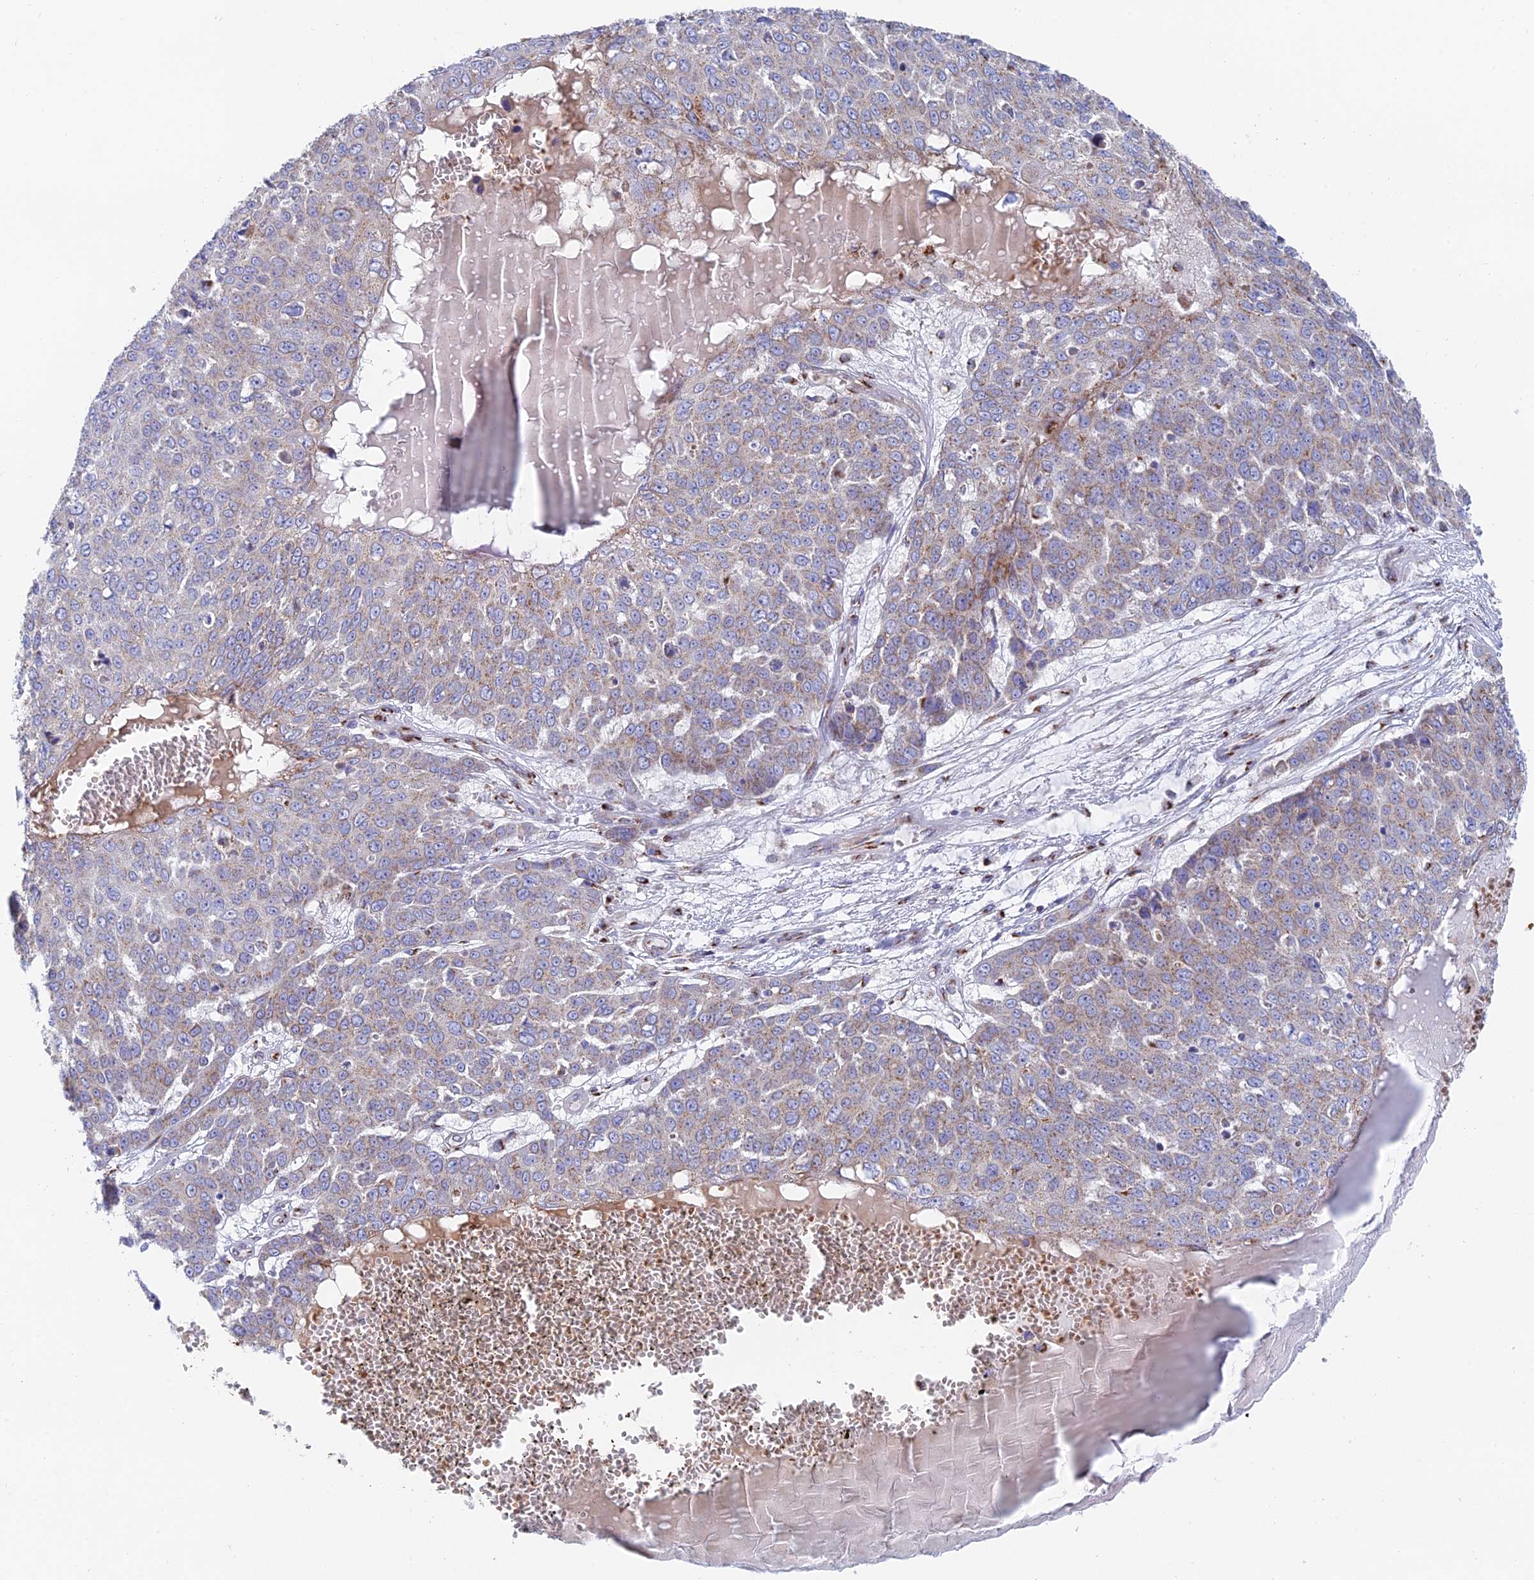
{"staining": {"intensity": "weak", "quantity": "25%-75%", "location": "cytoplasmic/membranous"}, "tissue": "skin cancer", "cell_type": "Tumor cells", "image_type": "cancer", "snomed": [{"axis": "morphology", "description": "Squamous cell carcinoma, NOS"}, {"axis": "topography", "description": "Skin"}], "caption": "Squamous cell carcinoma (skin) was stained to show a protein in brown. There is low levels of weak cytoplasmic/membranous expression in approximately 25%-75% of tumor cells.", "gene": "HS2ST1", "patient": {"sex": "male", "age": 71}}